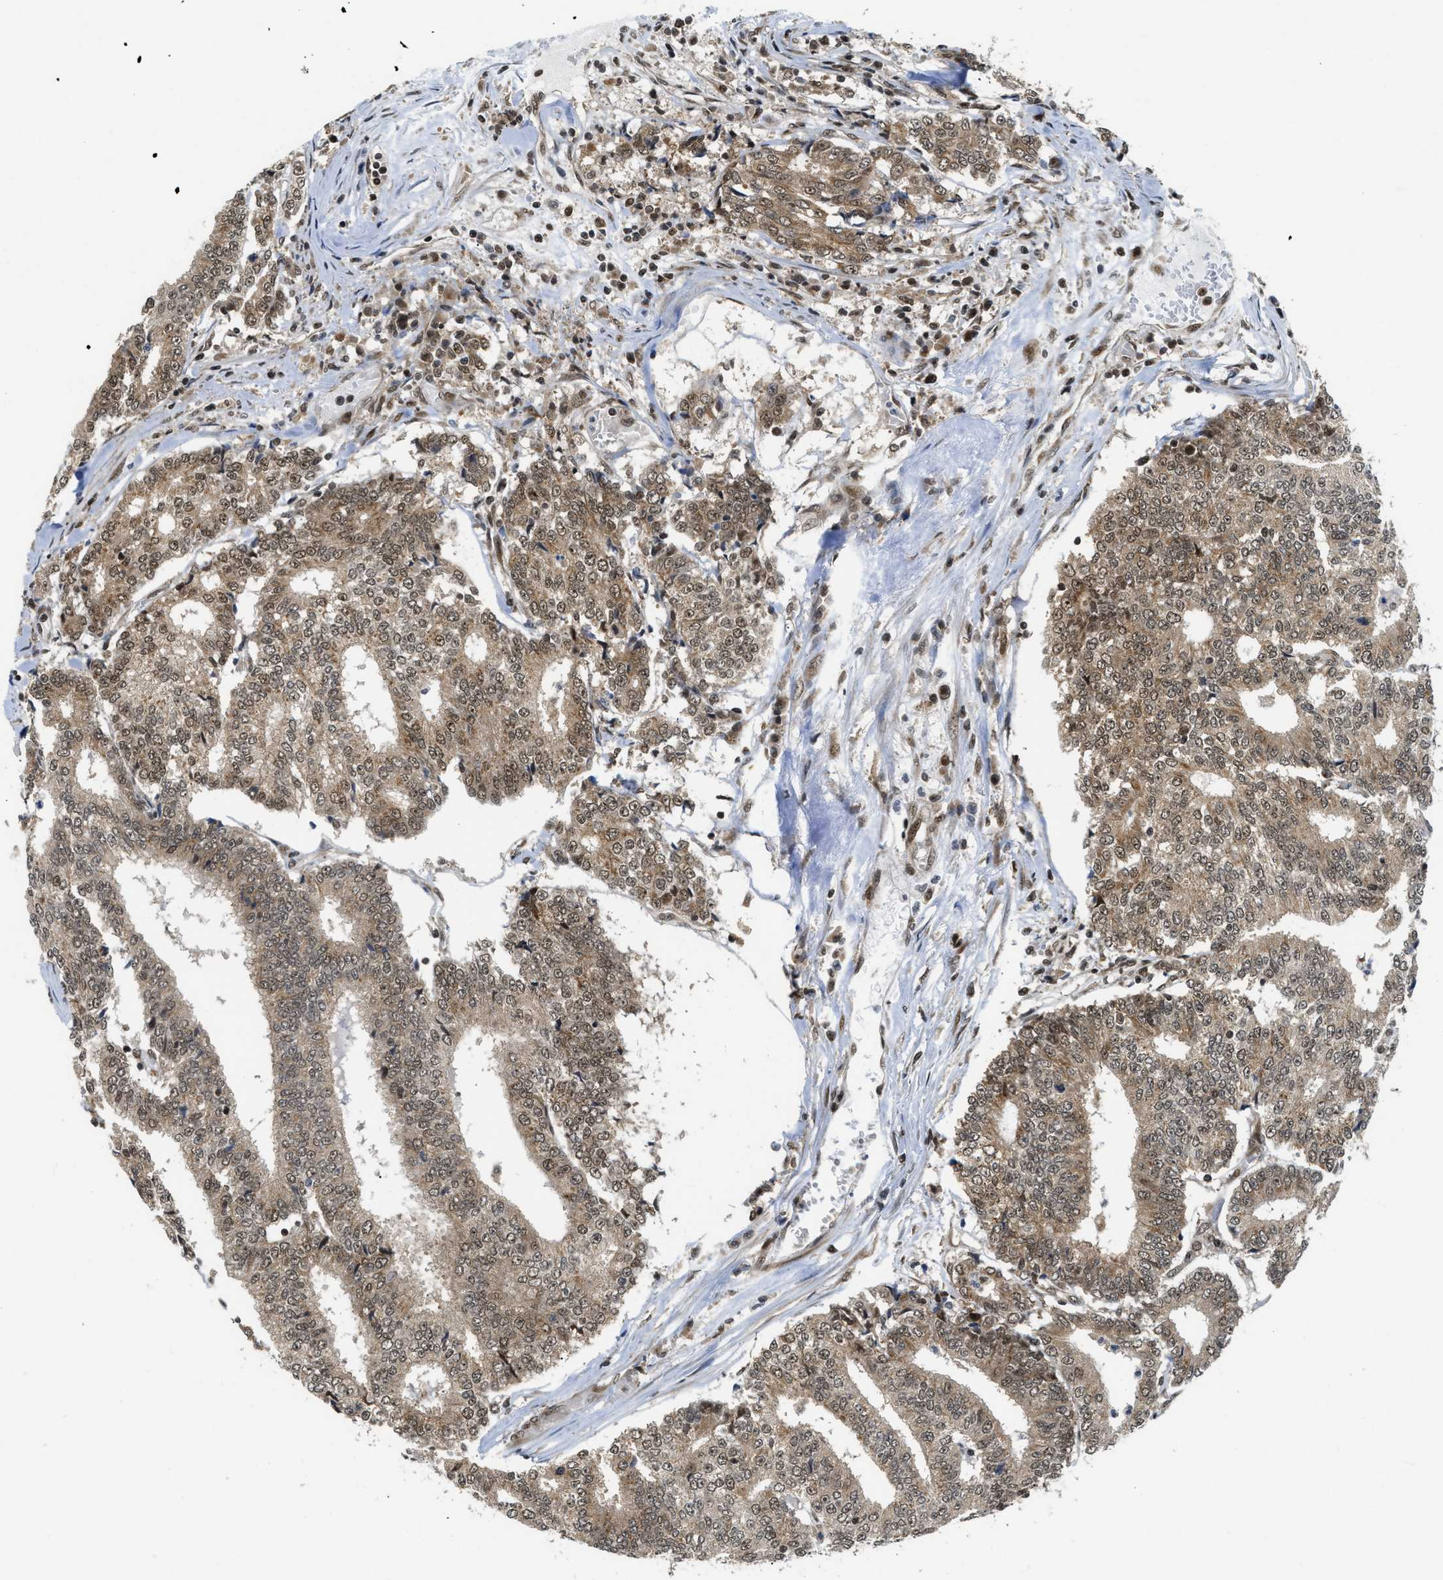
{"staining": {"intensity": "weak", "quantity": ">75%", "location": "cytoplasmic/membranous,nuclear"}, "tissue": "prostate cancer", "cell_type": "Tumor cells", "image_type": "cancer", "snomed": [{"axis": "morphology", "description": "Normal tissue, NOS"}, {"axis": "morphology", "description": "Adenocarcinoma, High grade"}, {"axis": "topography", "description": "Prostate"}, {"axis": "topography", "description": "Seminal veicle"}], "caption": "Protein expression analysis of prostate cancer (adenocarcinoma (high-grade)) displays weak cytoplasmic/membranous and nuclear positivity in about >75% of tumor cells. (Brightfield microscopy of DAB IHC at high magnification).", "gene": "TACC1", "patient": {"sex": "male", "age": 55}}